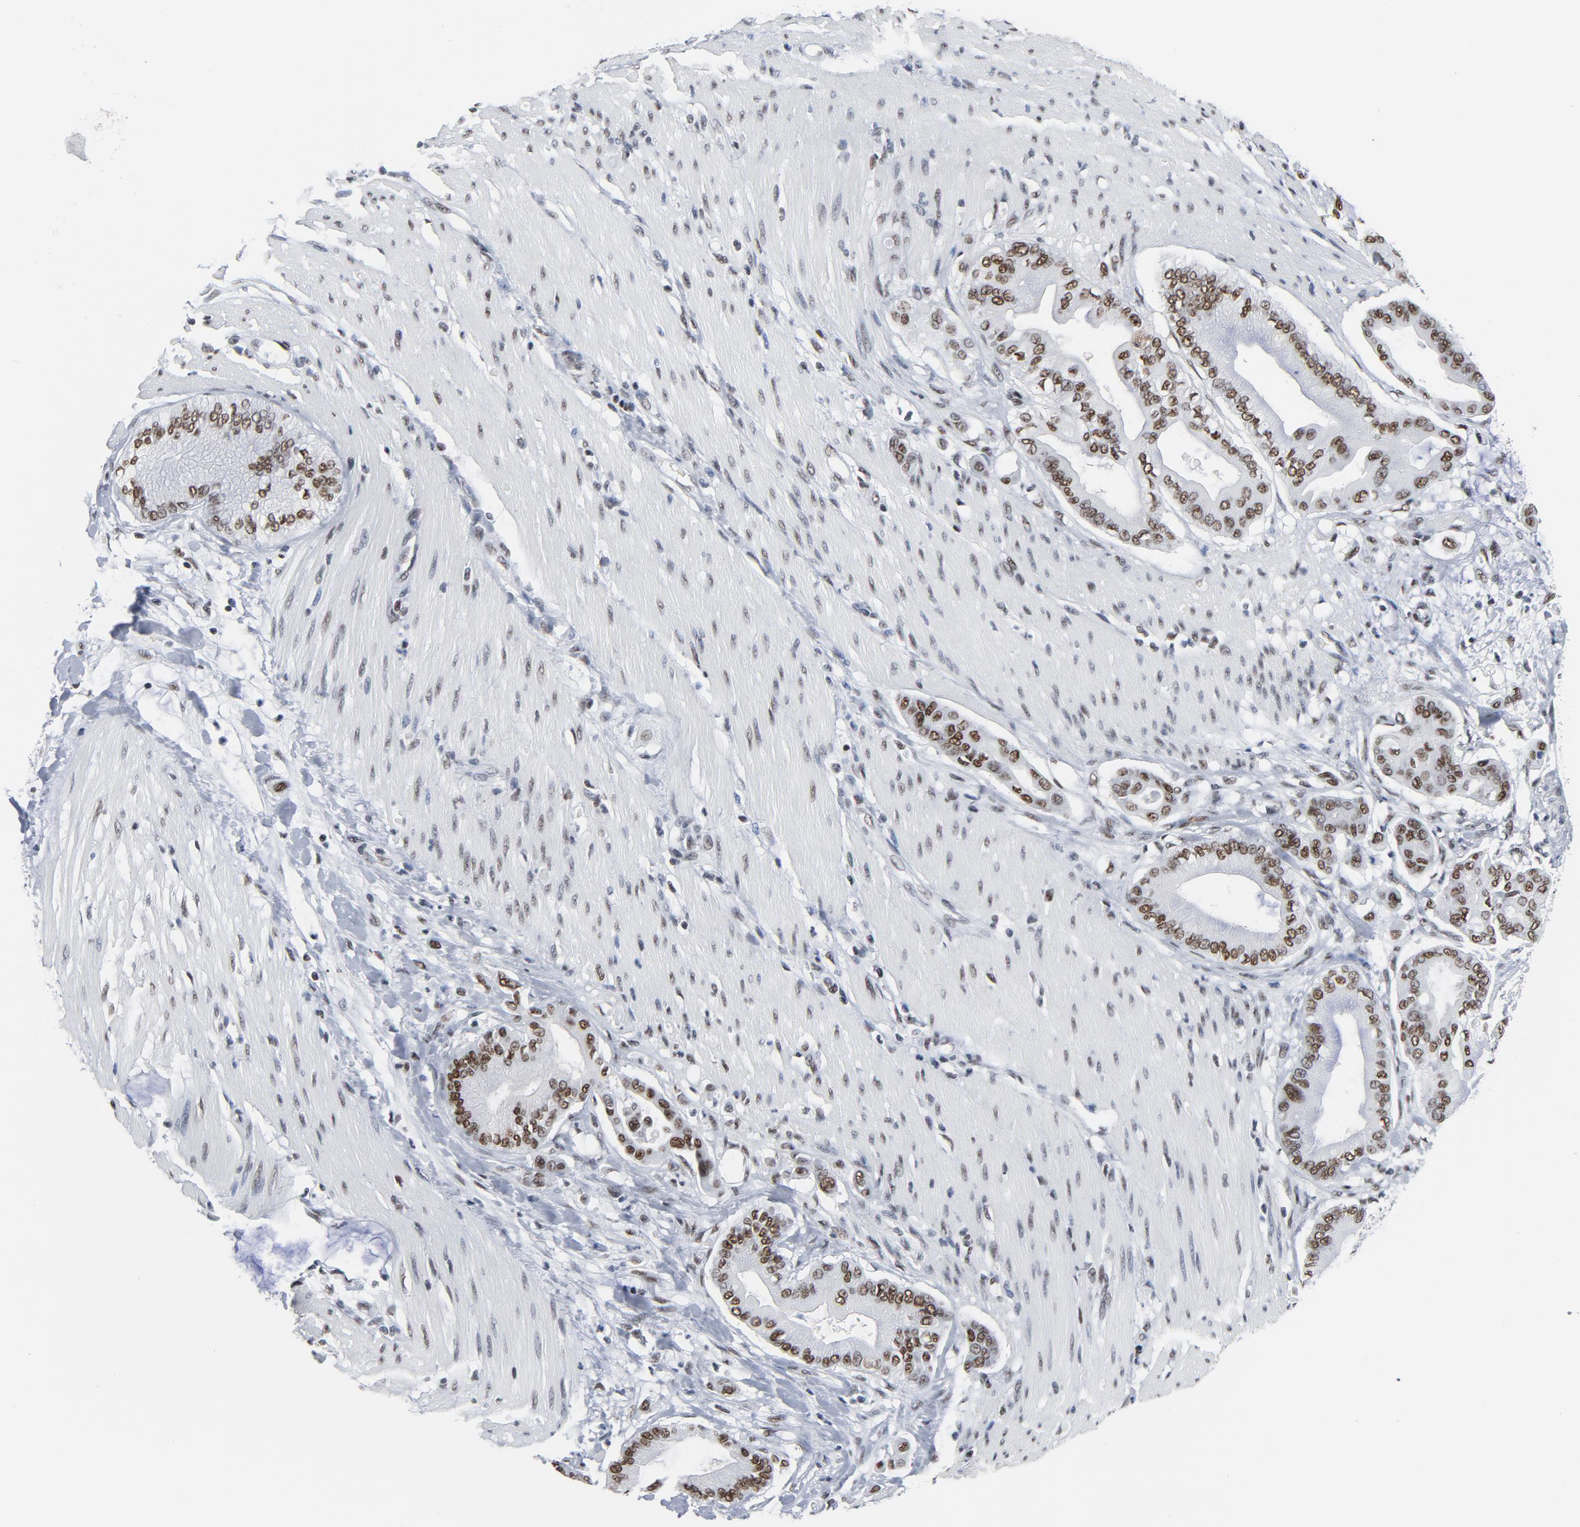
{"staining": {"intensity": "moderate", "quantity": ">75%", "location": "nuclear"}, "tissue": "pancreatic cancer", "cell_type": "Tumor cells", "image_type": "cancer", "snomed": [{"axis": "morphology", "description": "Adenocarcinoma, NOS"}, {"axis": "morphology", "description": "Adenocarcinoma, metastatic, NOS"}, {"axis": "topography", "description": "Lymph node"}, {"axis": "topography", "description": "Pancreas"}, {"axis": "topography", "description": "Duodenum"}], "caption": "Moderate nuclear expression is identified in about >75% of tumor cells in metastatic adenocarcinoma (pancreatic). (IHC, brightfield microscopy, high magnification).", "gene": "CSTF2", "patient": {"sex": "female", "age": 64}}